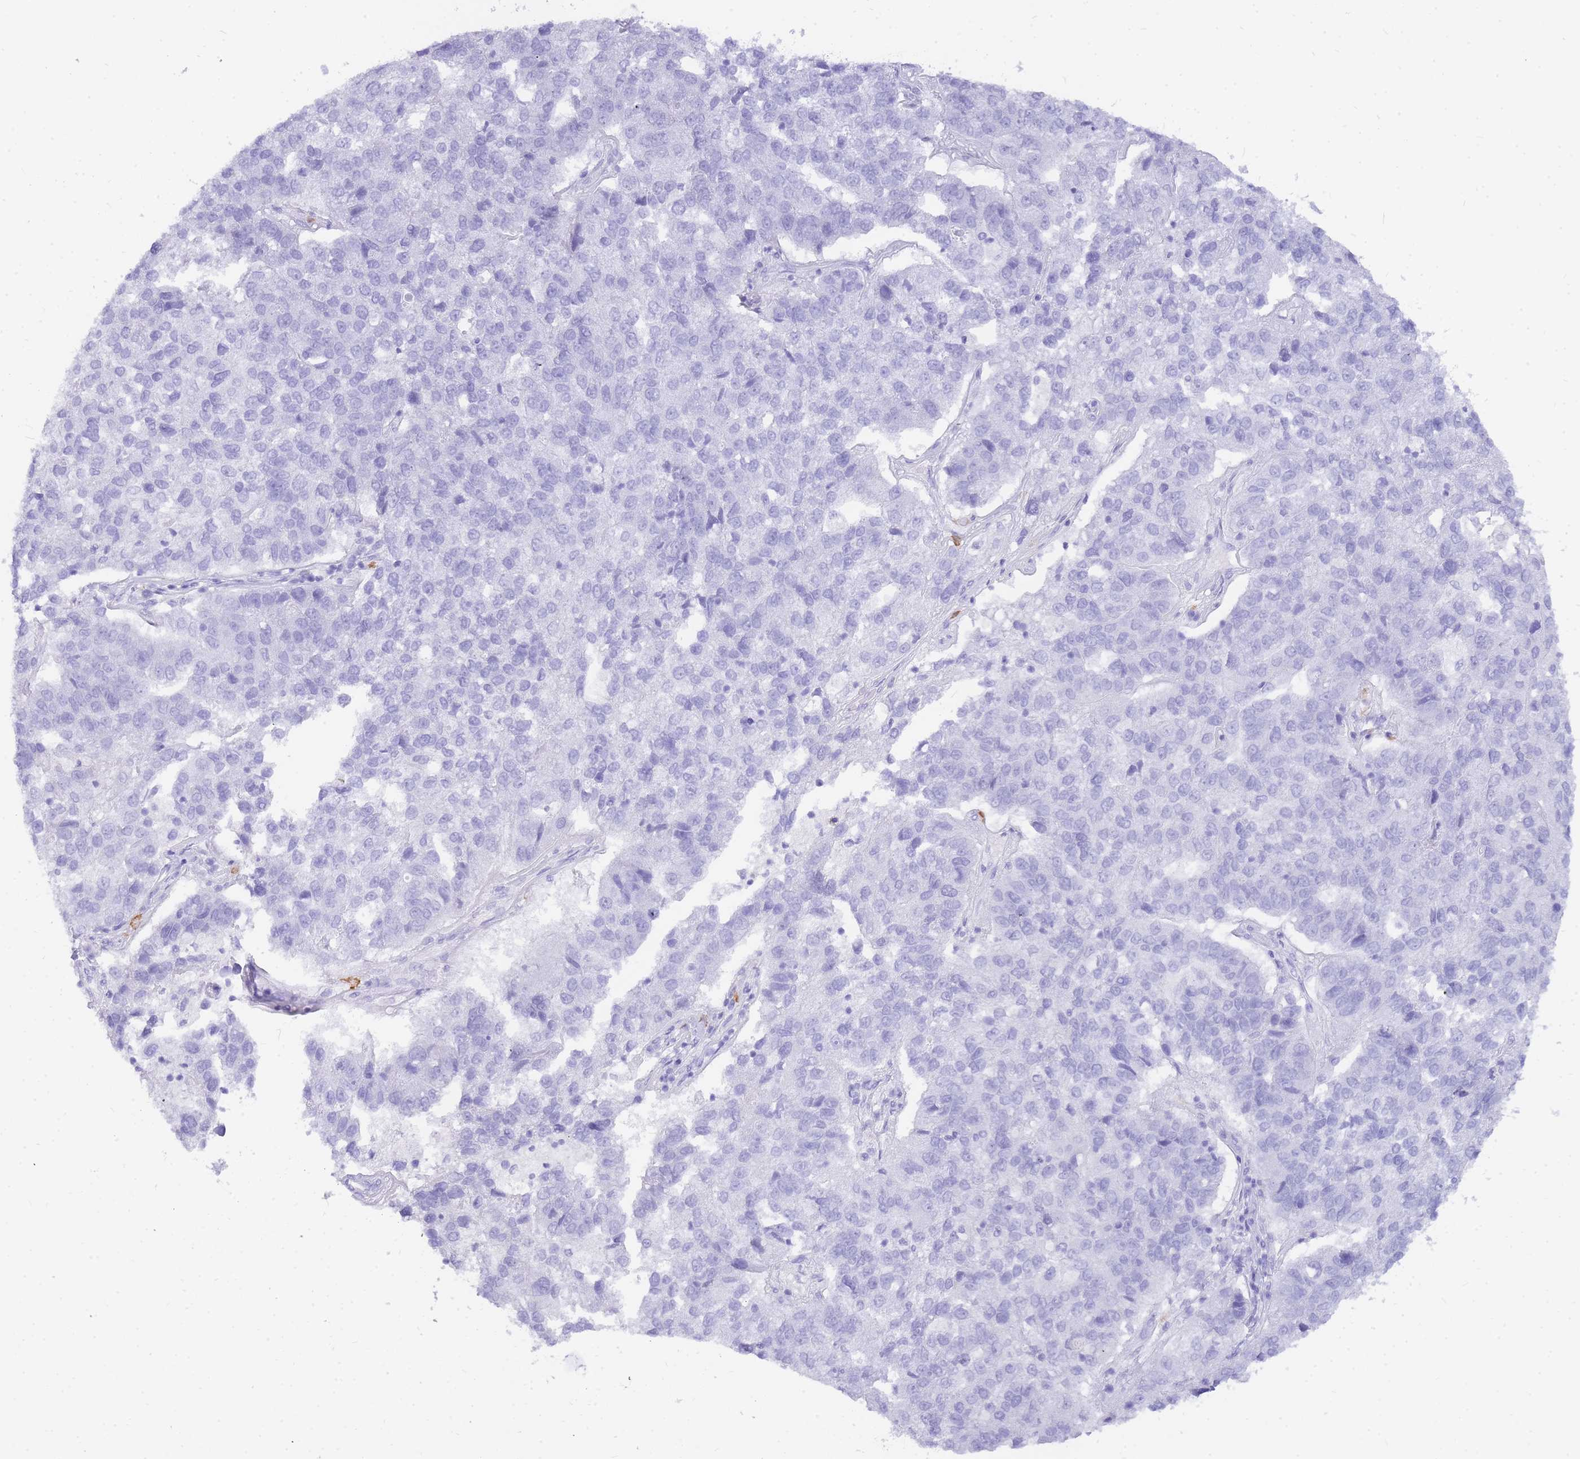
{"staining": {"intensity": "negative", "quantity": "none", "location": "none"}, "tissue": "pancreatic cancer", "cell_type": "Tumor cells", "image_type": "cancer", "snomed": [{"axis": "morphology", "description": "Adenocarcinoma, NOS"}, {"axis": "topography", "description": "Pancreas"}], "caption": "Tumor cells are negative for protein expression in human pancreatic cancer (adenocarcinoma).", "gene": "HERC1", "patient": {"sex": "female", "age": 61}}